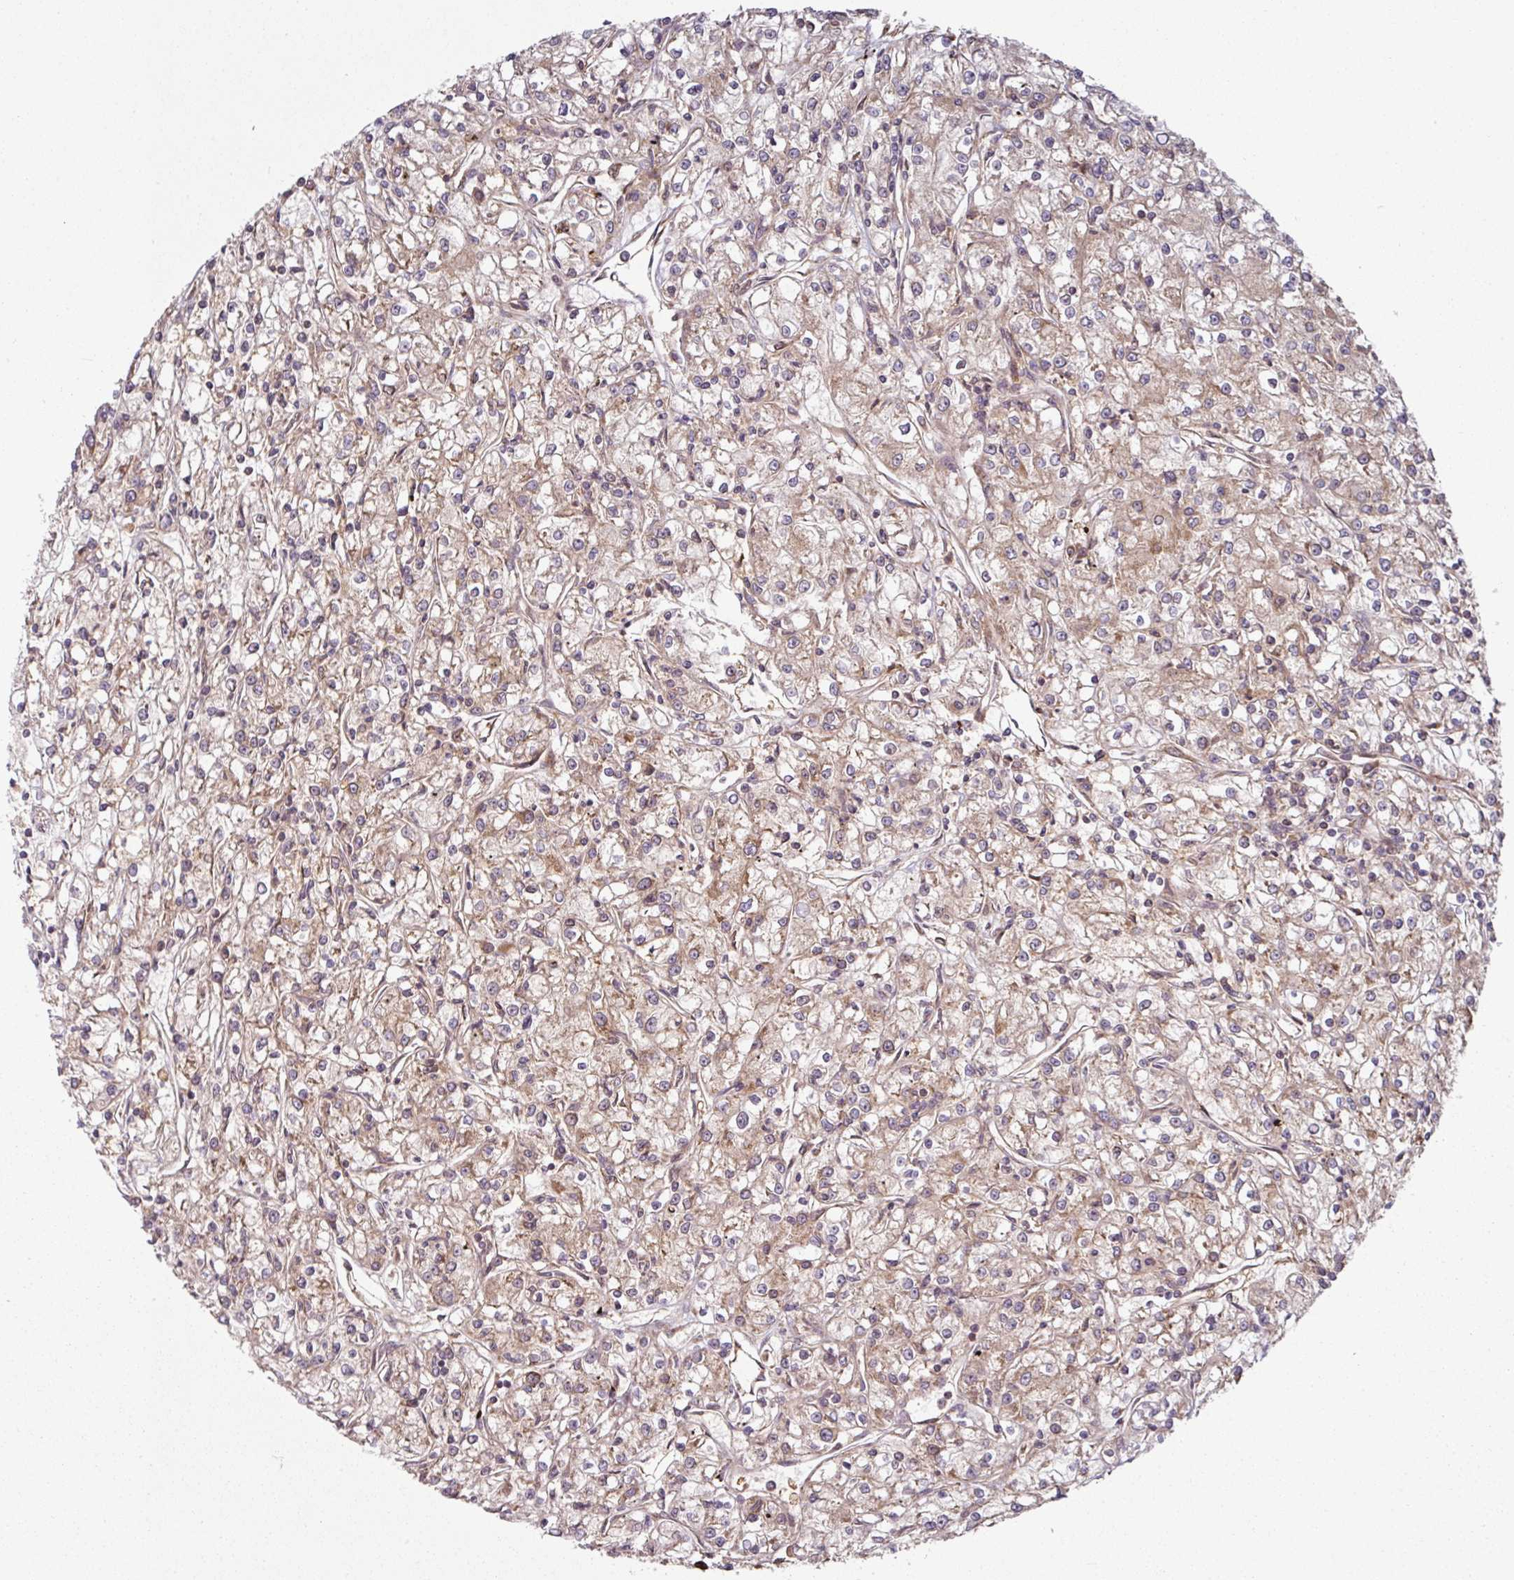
{"staining": {"intensity": "moderate", "quantity": ">75%", "location": "cytoplasmic/membranous"}, "tissue": "renal cancer", "cell_type": "Tumor cells", "image_type": "cancer", "snomed": [{"axis": "morphology", "description": "Adenocarcinoma, NOS"}, {"axis": "topography", "description": "Kidney"}], "caption": "Immunohistochemistry micrograph of neoplastic tissue: renal cancer stained using IHC exhibits medium levels of moderate protein expression localized specifically in the cytoplasmic/membranous of tumor cells, appearing as a cytoplasmic/membranous brown color.", "gene": "RAB5A", "patient": {"sex": "female", "age": 59}}